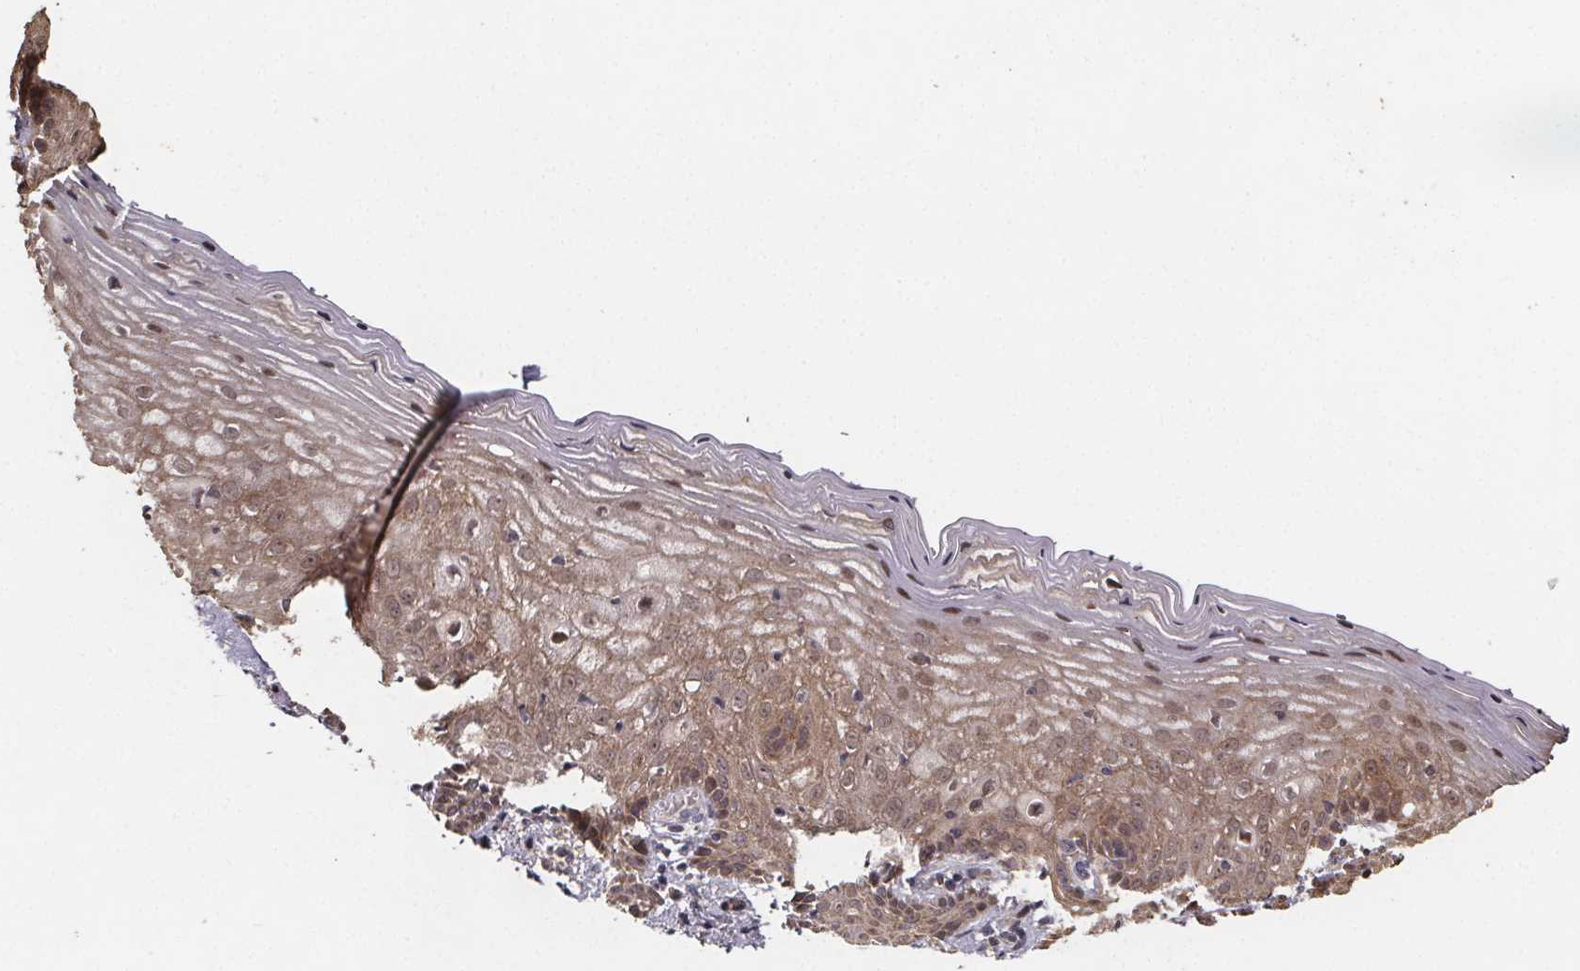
{"staining": {"intensity": "moderate", "quantity": "25%-75%", "location": "cytoplasmic/membranous,nuclear"}, "tissue": "vagina", "cell_type": "Squamous epithelial cells", "image_type": "normal", "snomed": [{"axis": "morphology", "description": "Normal tissue, NOS"}, {"axis": "topography", "description": "Vagina"}], "caption": "Protein analysis of benign vagina reveals moderate cytoplasmic/membranous,nuclear staining in about 25%-75% of squamous epithelial cells. (DAB (3,3'-diaminobenzidine) = brown stain, brightfield microscopy at high magnification).", "gene": "ZNF879", "patient": {"sex": "female", "age": 45}}